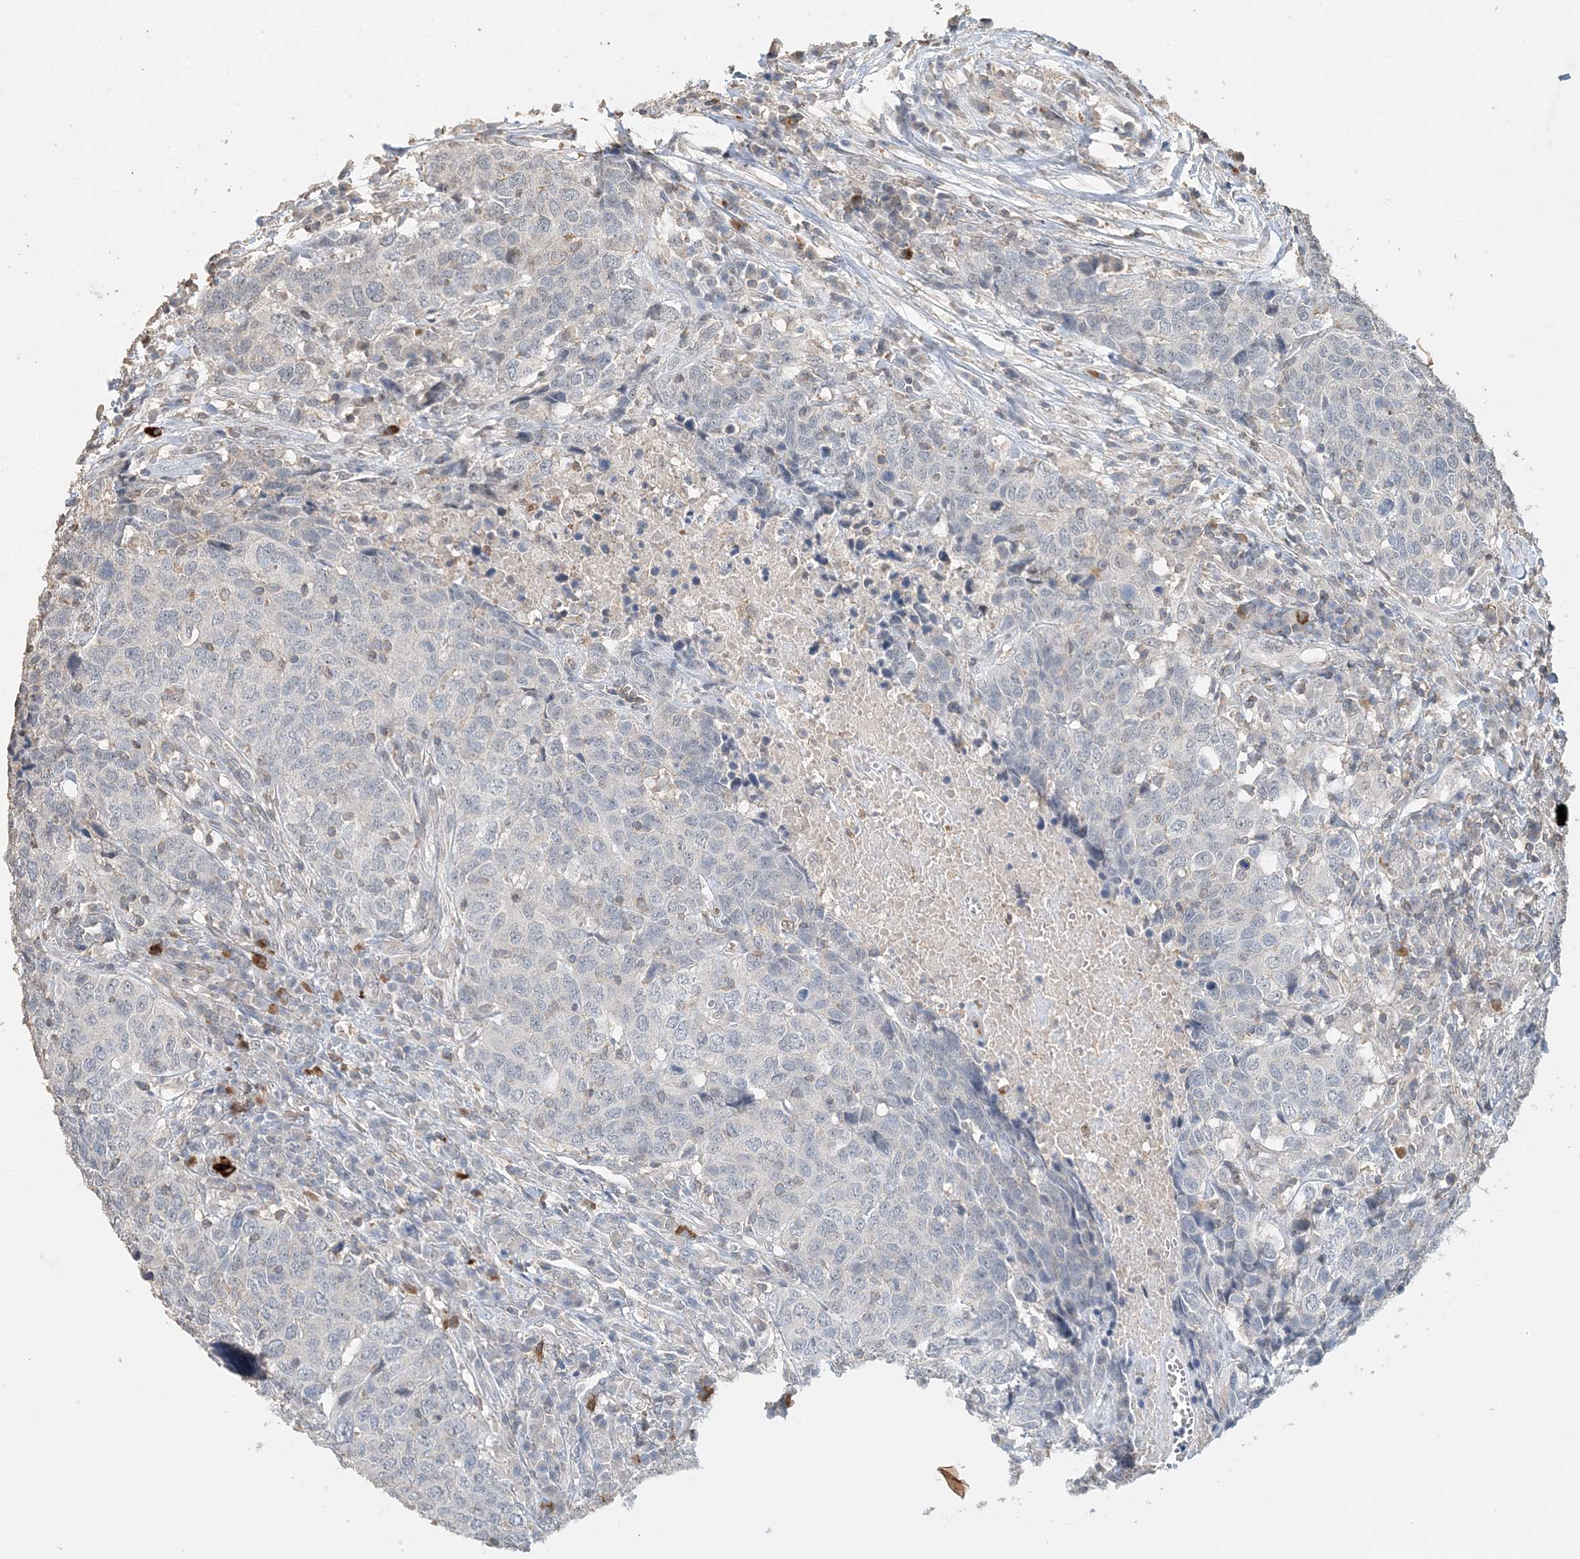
{"staining": {"intensity": "negative", "quantity": "none", "location": "none"}, "tissue": "head and neck cancer", "cell_type": "Tumor cells", "image_type": "cancer", "snomed": [{"axis": "morphology", "description": "Squamous cell carcinoma, NOS"}, {"axis": "topography", "description": "Head-Neck"}], "caption": "This is an immunohistochemistry (IHC) micrograph of head and neck squamous cell carcinoma. There is no positivity in tumor cells.", "gene": "FAM110A", "patient": {"sex": "male", "age": 66}}